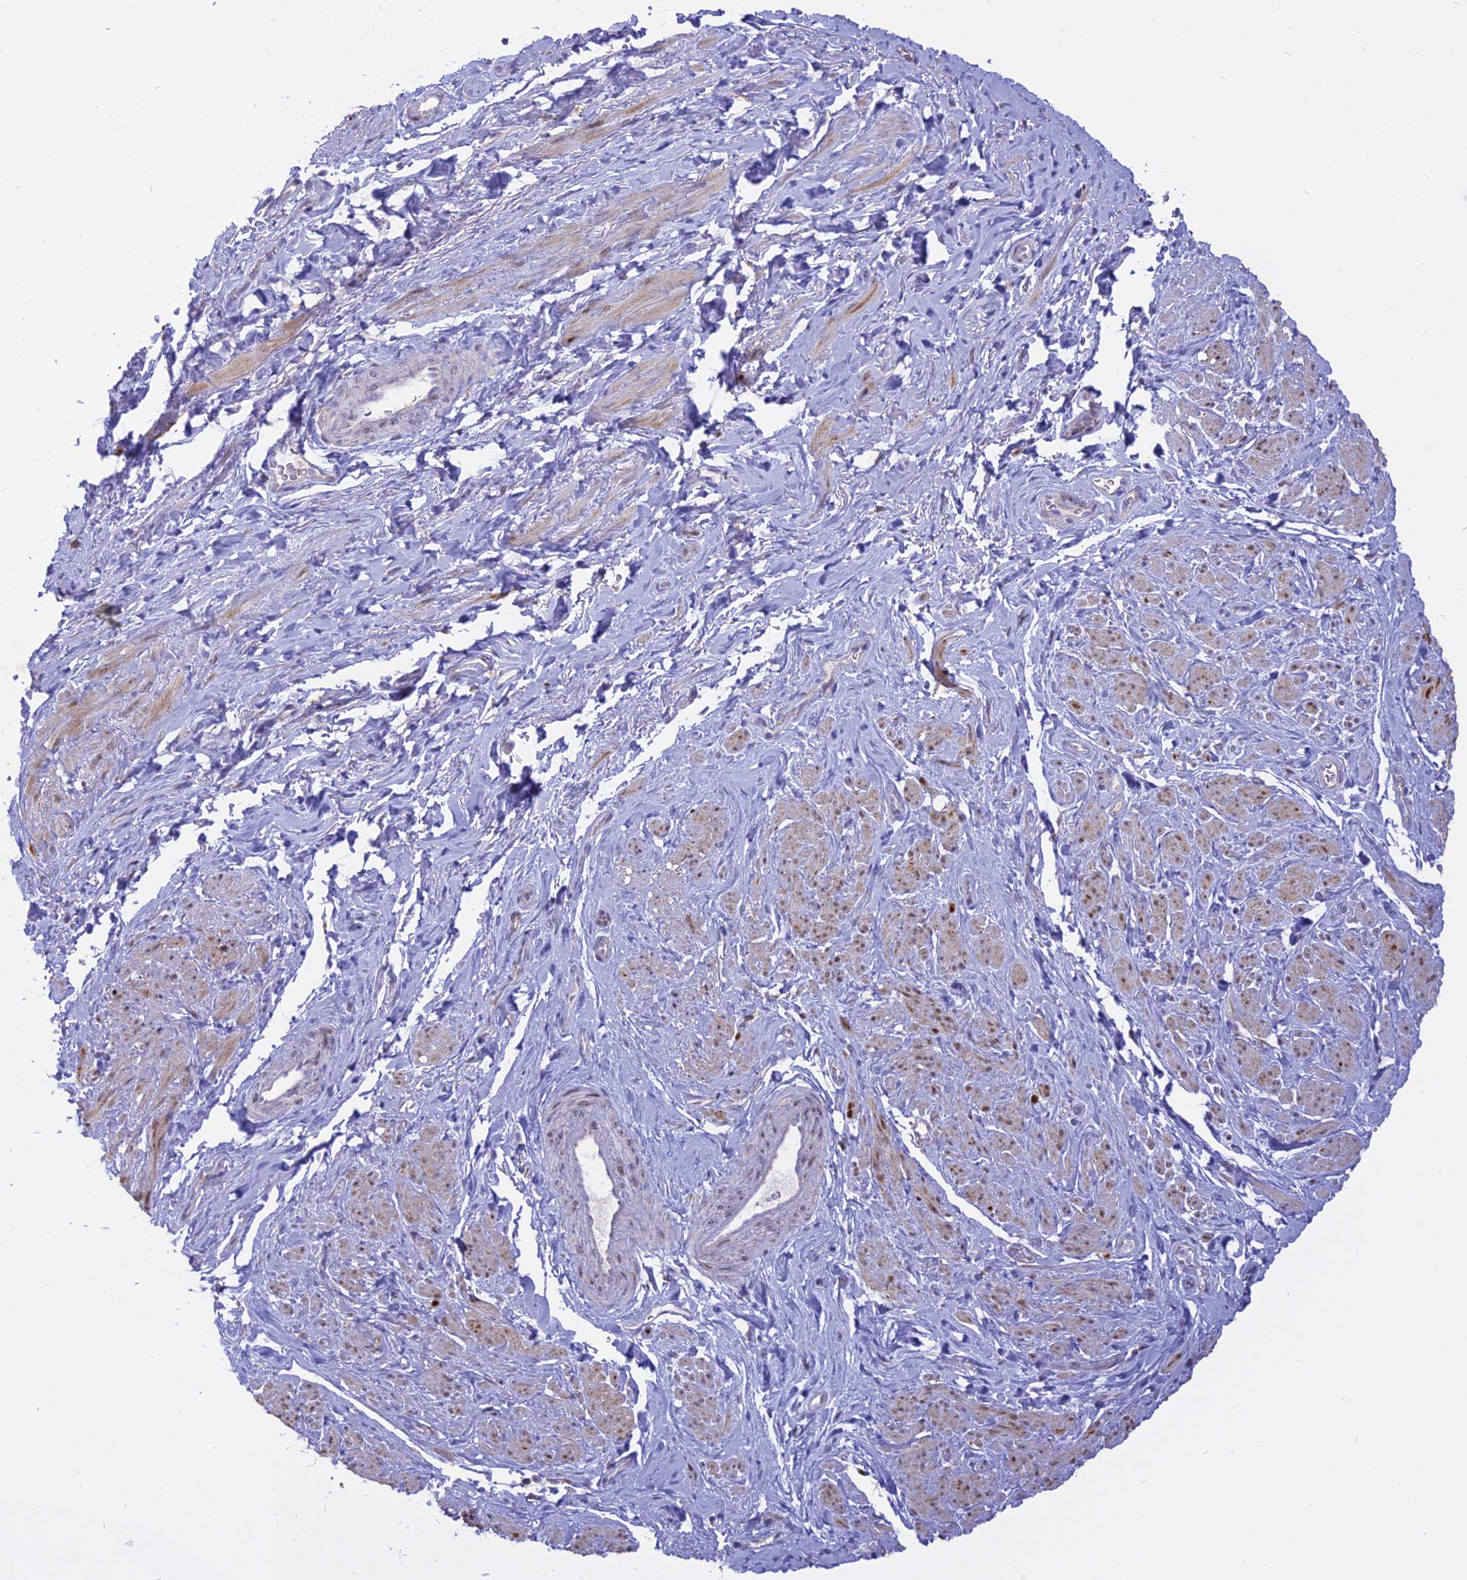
{"staining": {"intensity": "weak", "quantity": "<25%", "location": "nuclear"}, "tissue": "smooth muscle", "cell_type": "Smooth muscle cells", "image_type": "normal", "snomed": [{"axis": "morphology", "description": "Normal tissue, NOS"}, {"axis": "topography", "description": "Smooth muscle"}, {"axis": "topography", "description": "Peripheral nerve tissue"}], "caption": "IHC of unremarkable smooth muscle reveals no expression in smooth muscle cells. (DAB (3,3'-diaminobenzidine) IHC visualized using brightfield microscopy, high magnification).", "gene": "CENPV", "patient": {"sex": "male", "age": 69}}